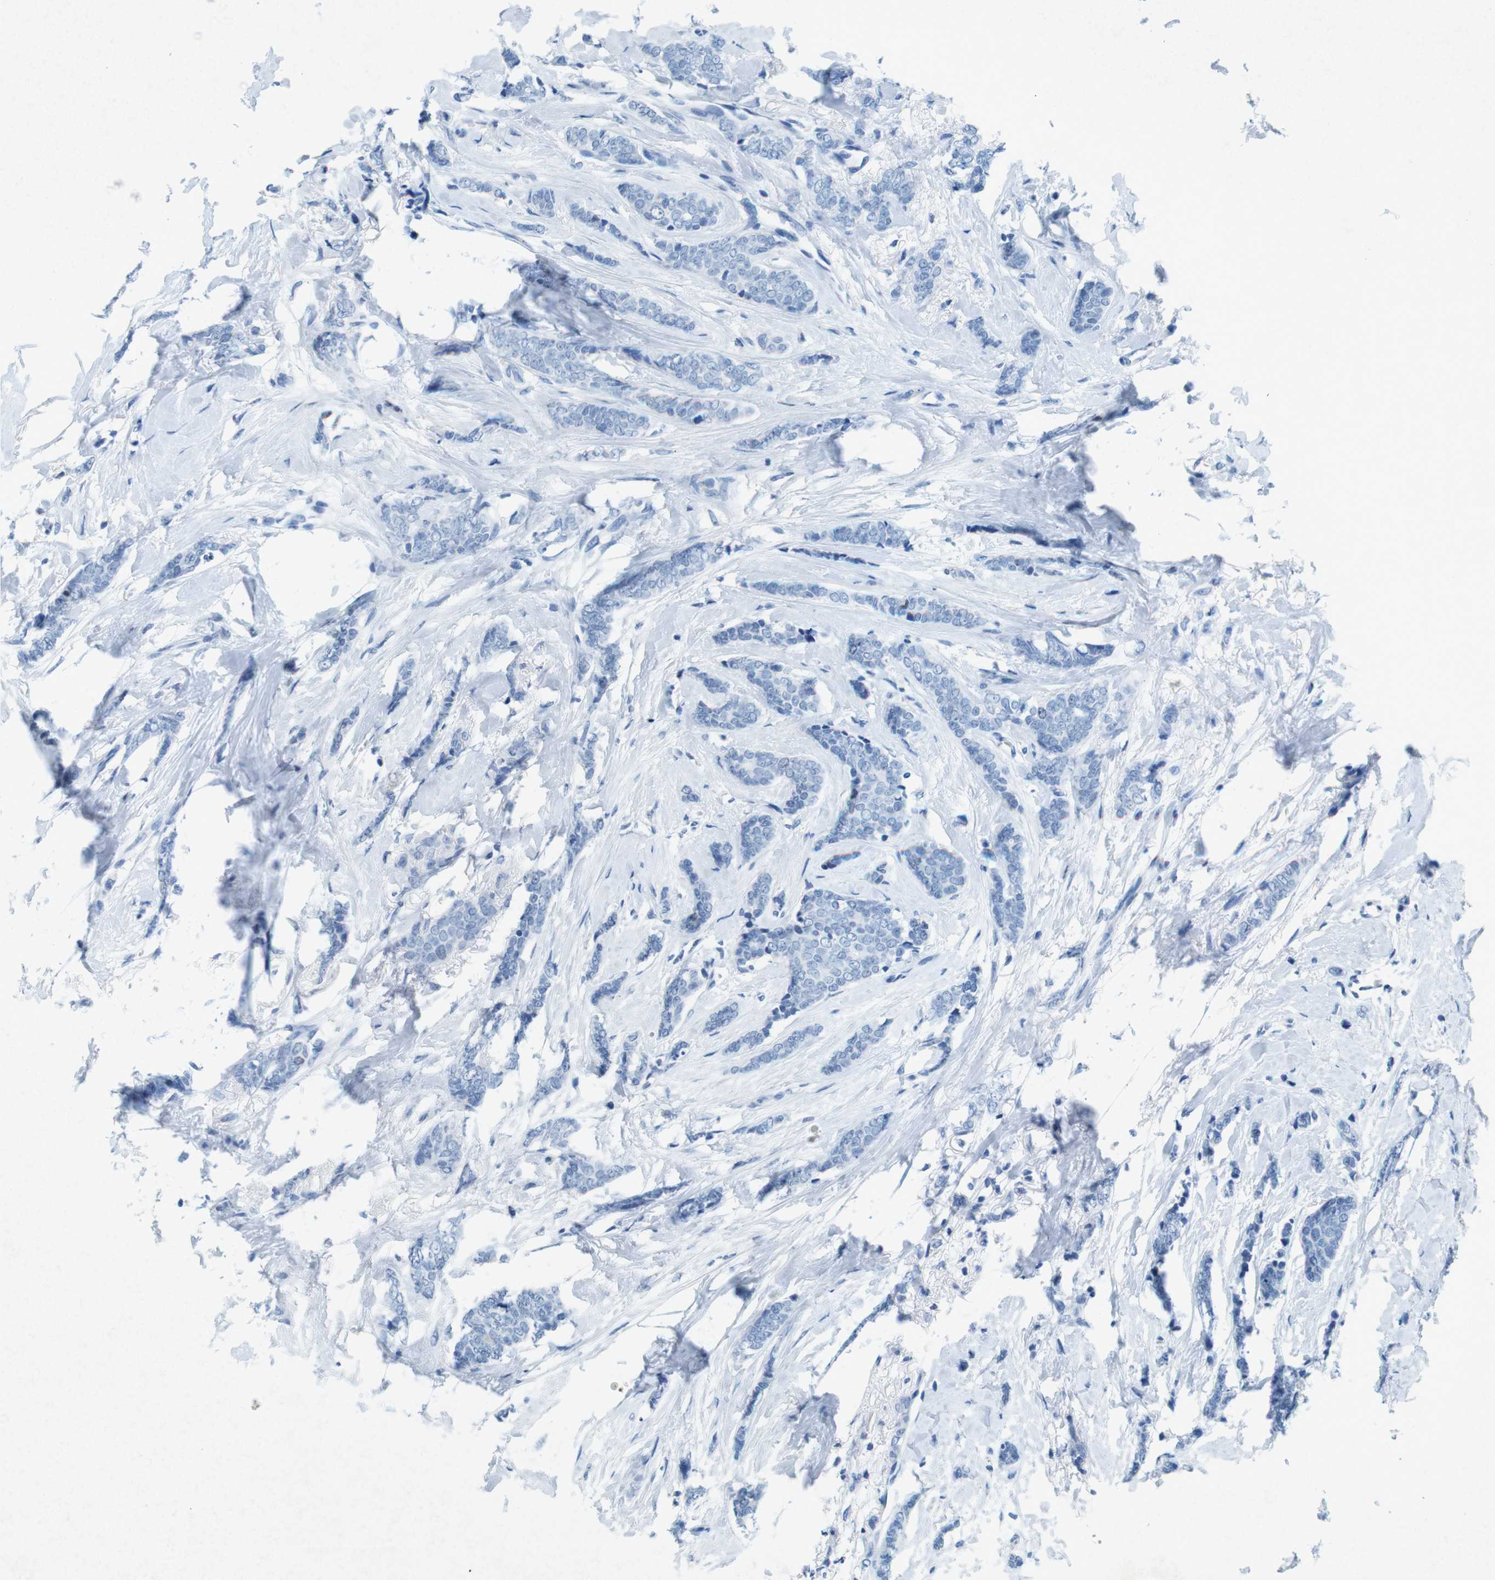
{"staining": {"intensity": "negative", "quantity": "none", "location": "none"}, "tissue": "breast cancer", "cell_type": "Tumor cells", "image_type": "cancer", "snomed": [{"axis": "morphology", "description": "Lobular carcinoma"}, {"axis": "topography", "description": "Skin"}, {"axis": "topography", "description": "Breast"}], "caption": "Tumor cells are negative for brown protein staining in lobular carcinoma (breast).", "gene": "CTAG1B", "patient": {"sex": "female", "age": 46}}